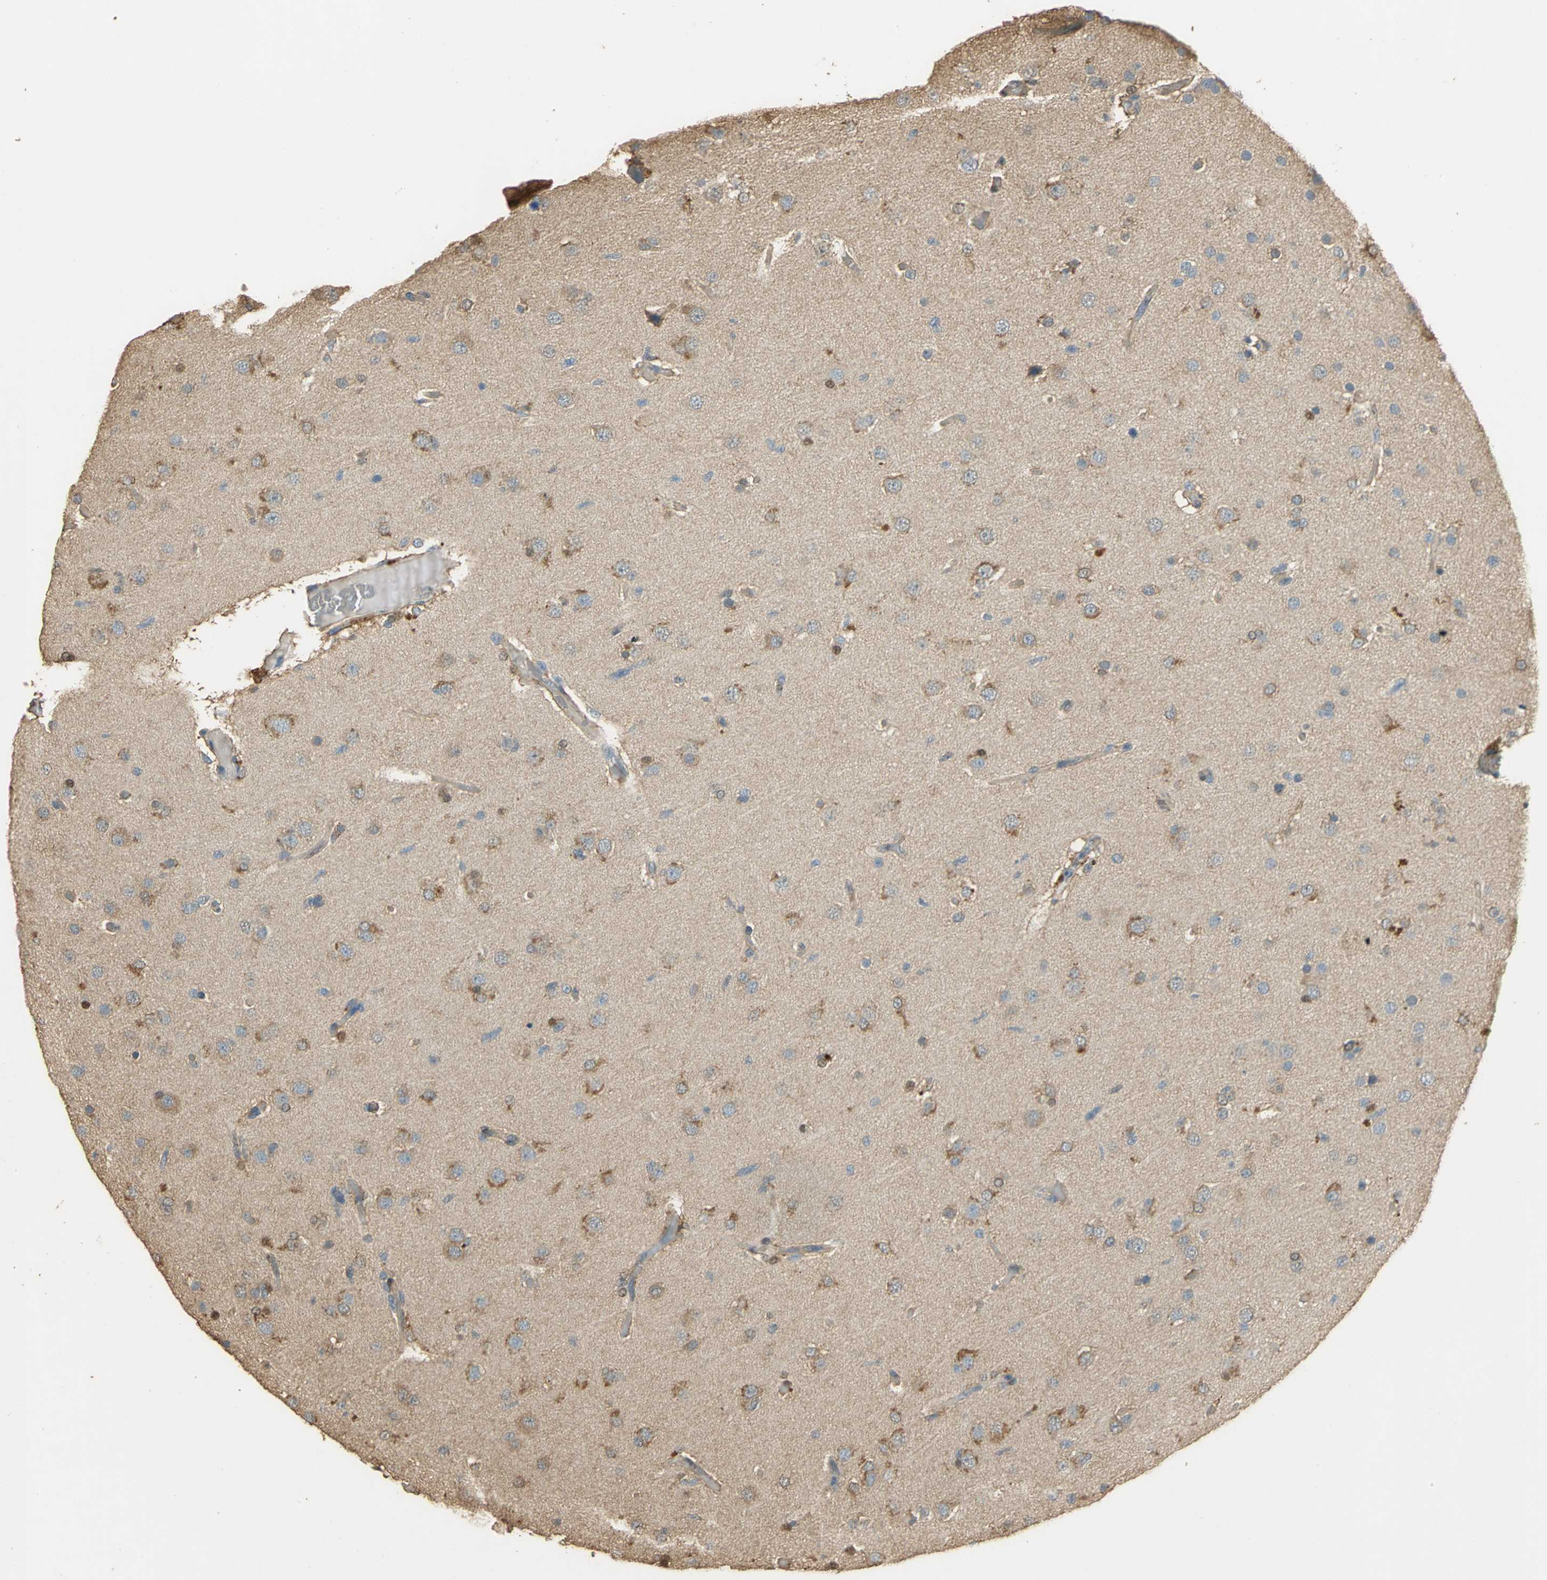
{"staining": {"intensity": "moderate", "quantity": ">75%", "location": "cytoplasmic/membranous,nuclear"}, "tissue": "glioma", "cell_type": "Tumor cells", "image_type": "cancer", "snomed": [{"axis": "morphology", "description": "Glioma, malignant, High grade"}, {"axis": "topography", "description": "Brain"}], "caption": "The immunohistochemical stain labels moderate cytoplasmic/membranous and nuclear staining in tumor cells of glioma tissue.", "gene": "GAPDH", "patient": {"sex": "male", "age": 33}}